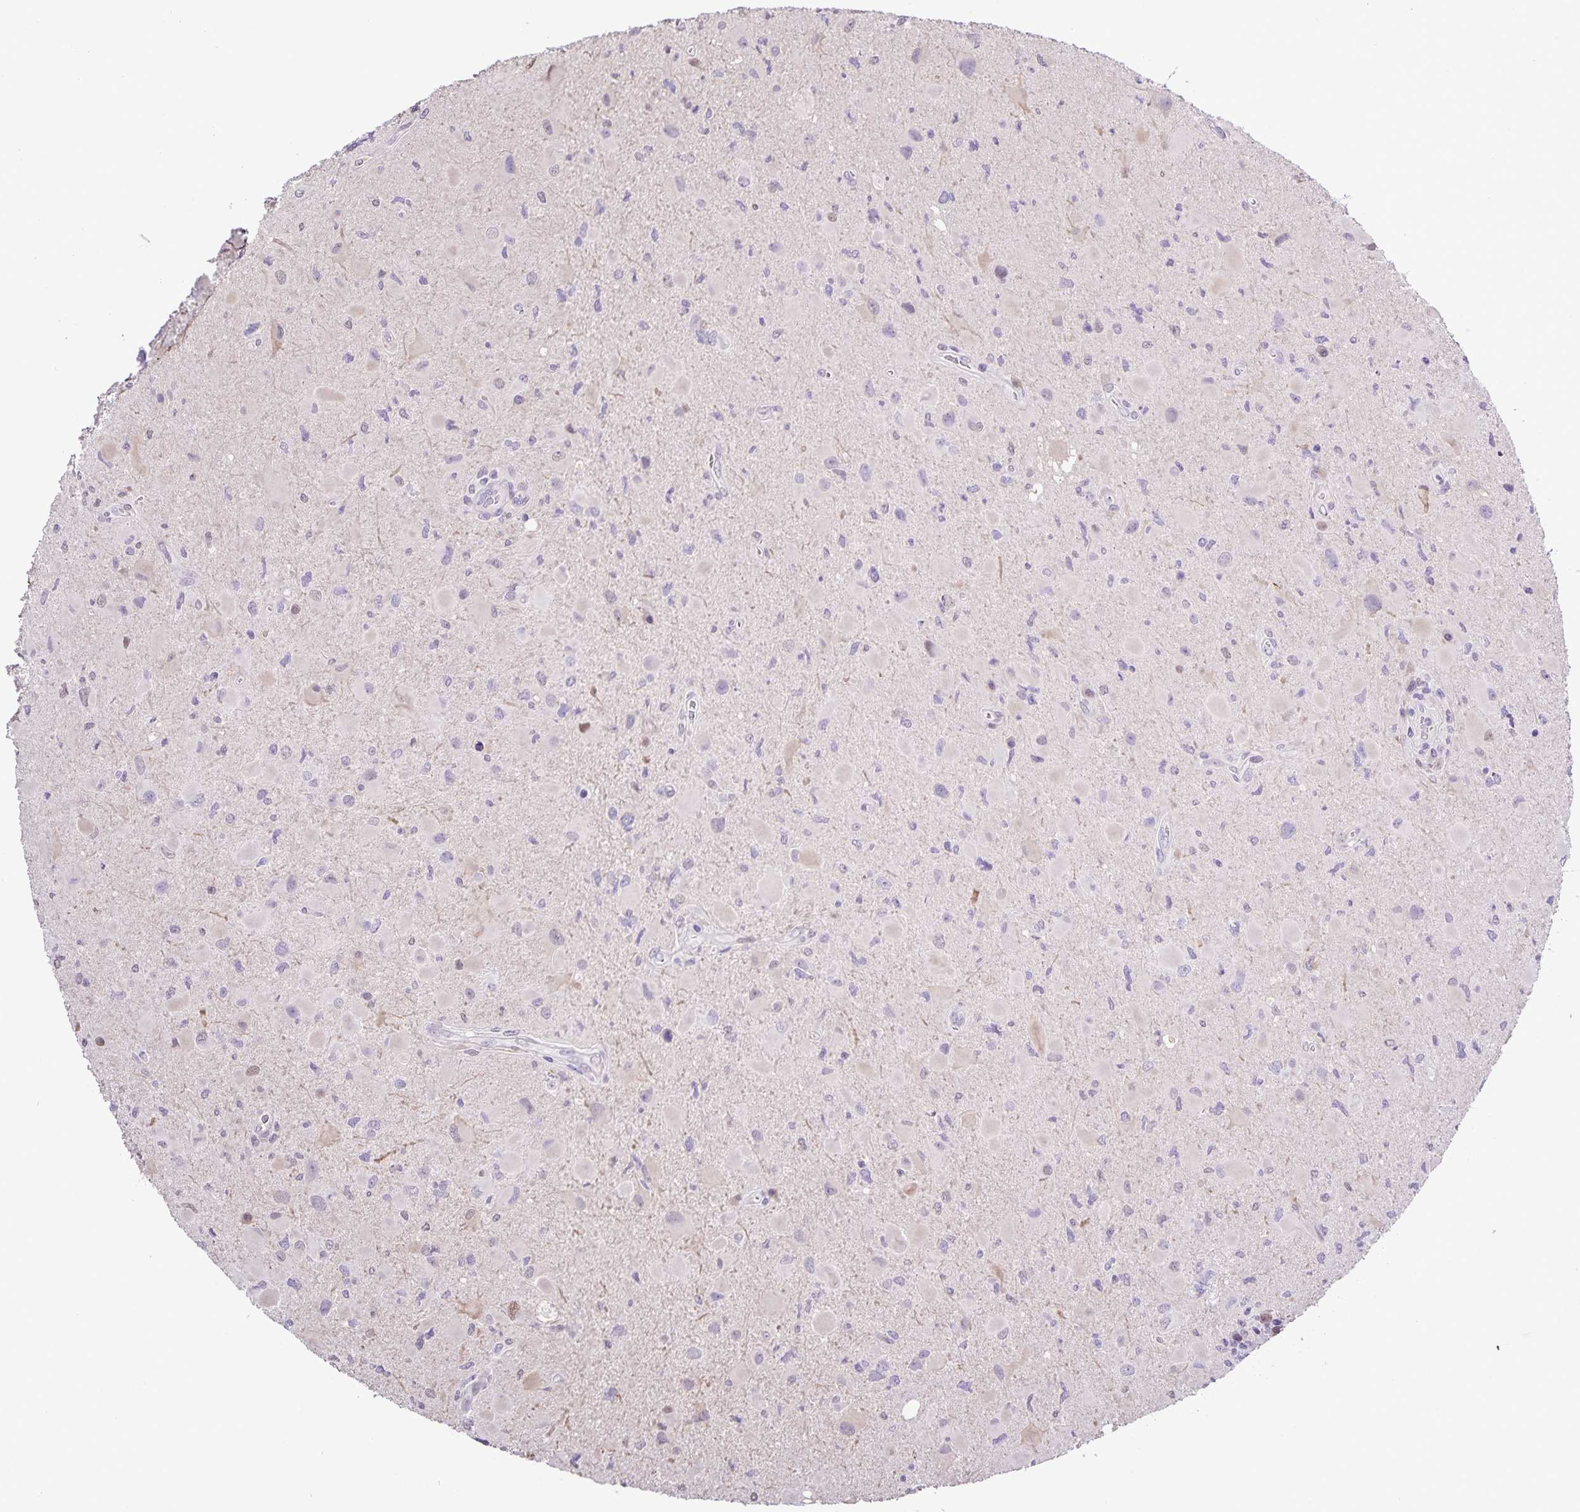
{"staining": {"intensity": "weak", "quantity": "<25%", "location": "nuclear"}, "tissue": "glioma", "cell_type": "Tumor cells", "image_type": "cancer", "snomed": [{"axis": "morphology", "description": "Glioma, malignant, Low grade"}, {"axis": "topography", "description": "Brain"}], "caption": "This image is of low-grade glioma (malignant) stained with IHC to label a protein in brown with the nuclei are counter-stained blue. There is no expression in tumor cells. The staining is performed using DAB brown chromogen with nuclei counter-stained in using hematoxylin.", "gene": "ONECUT2", "patient": {"sex": "female", "age": 32}}